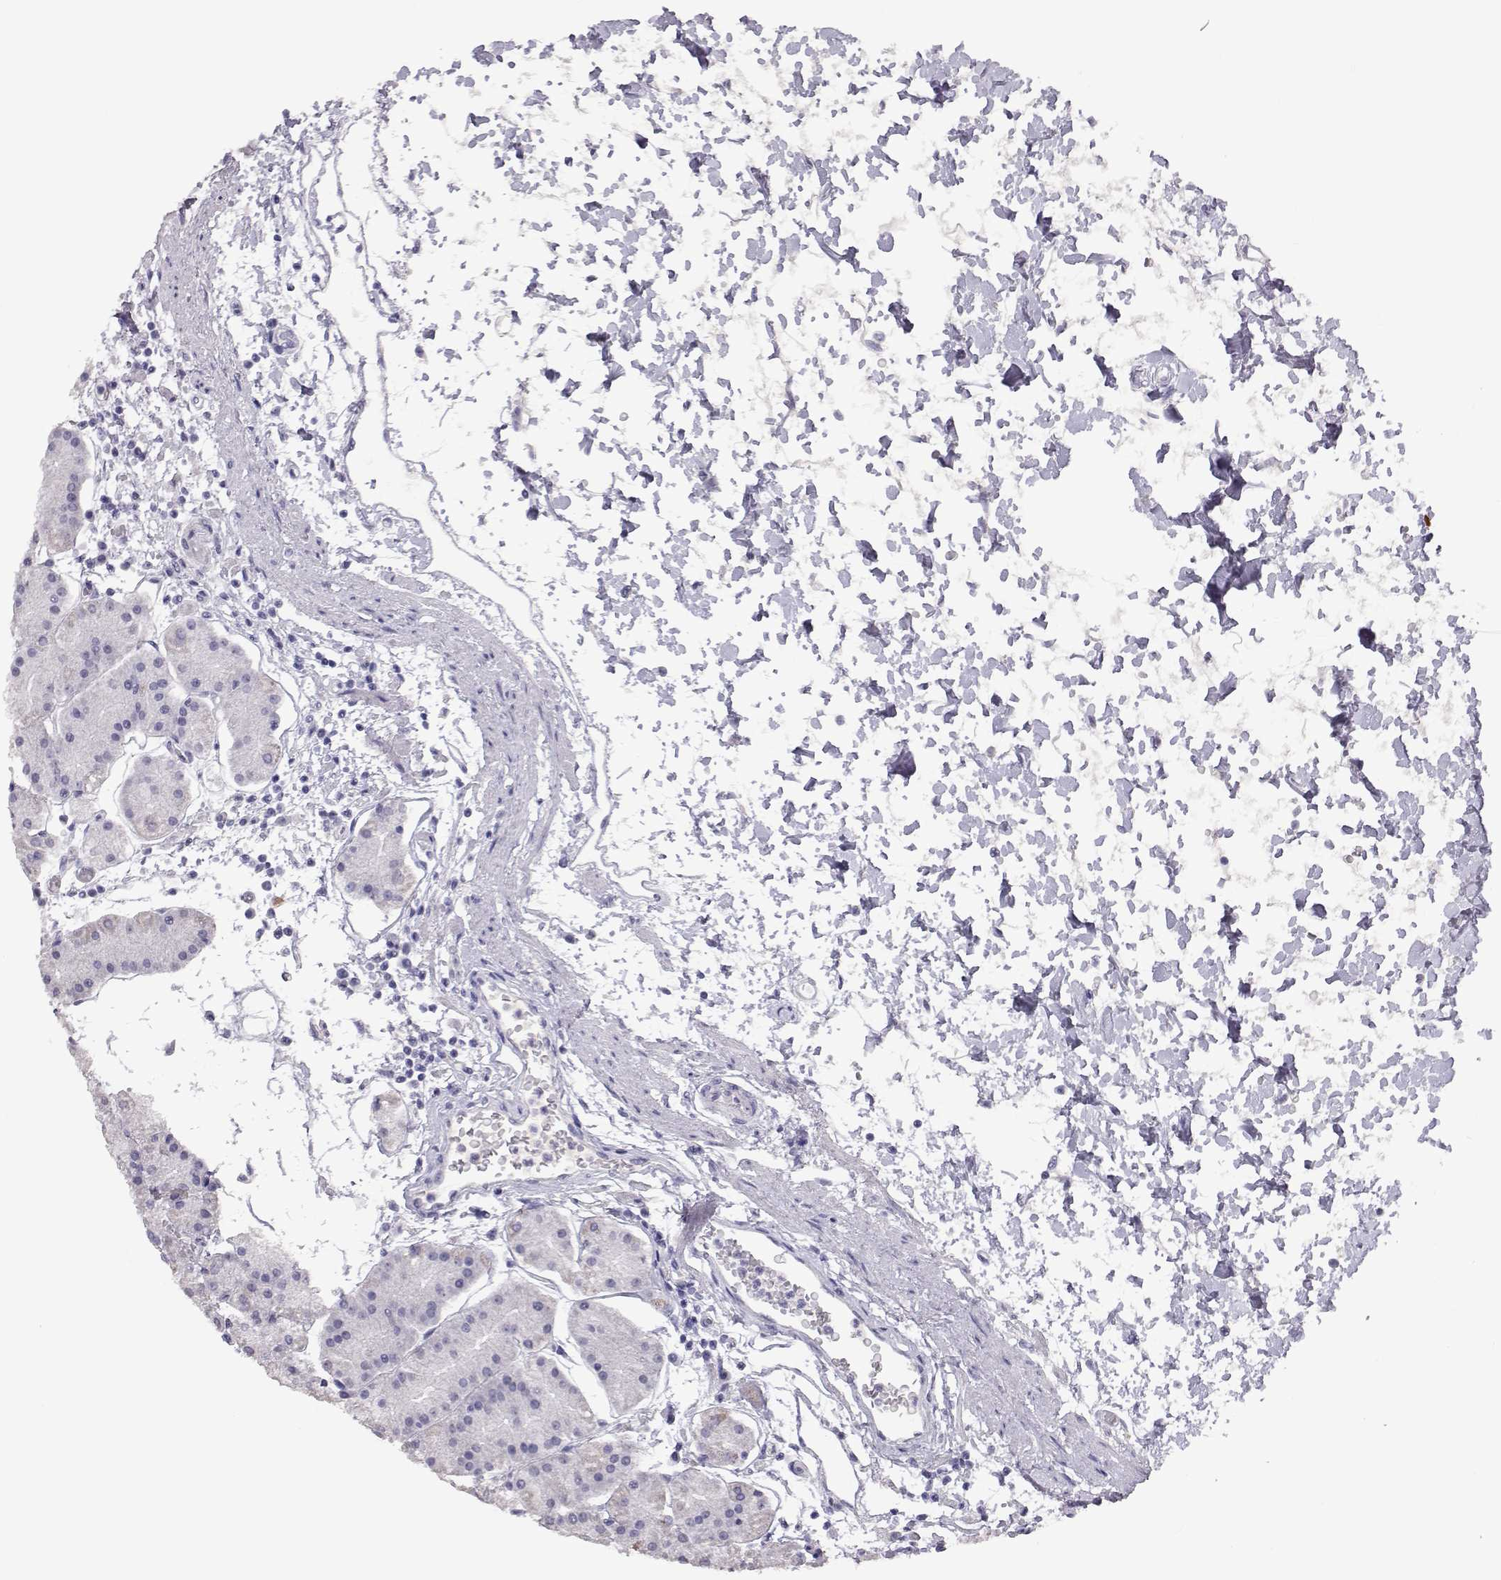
{"staining": {"intensity": "negative", "quantity": "none", "location": "none"}, "tissue": "stomach", "cell_type": "Glandular cells", "image_type": "normal", "snomed": [{"axis": "morphology", "description": "Normal tissue, NOS"}, {"axis": "topography", "description": "Stomach"}], "caption": "Stomach stained for a protein using immunohistochemistry demonstrates no staining glandular cells.", "gene": "PMCH", "patient": {"sex": "male", "age": 54}}